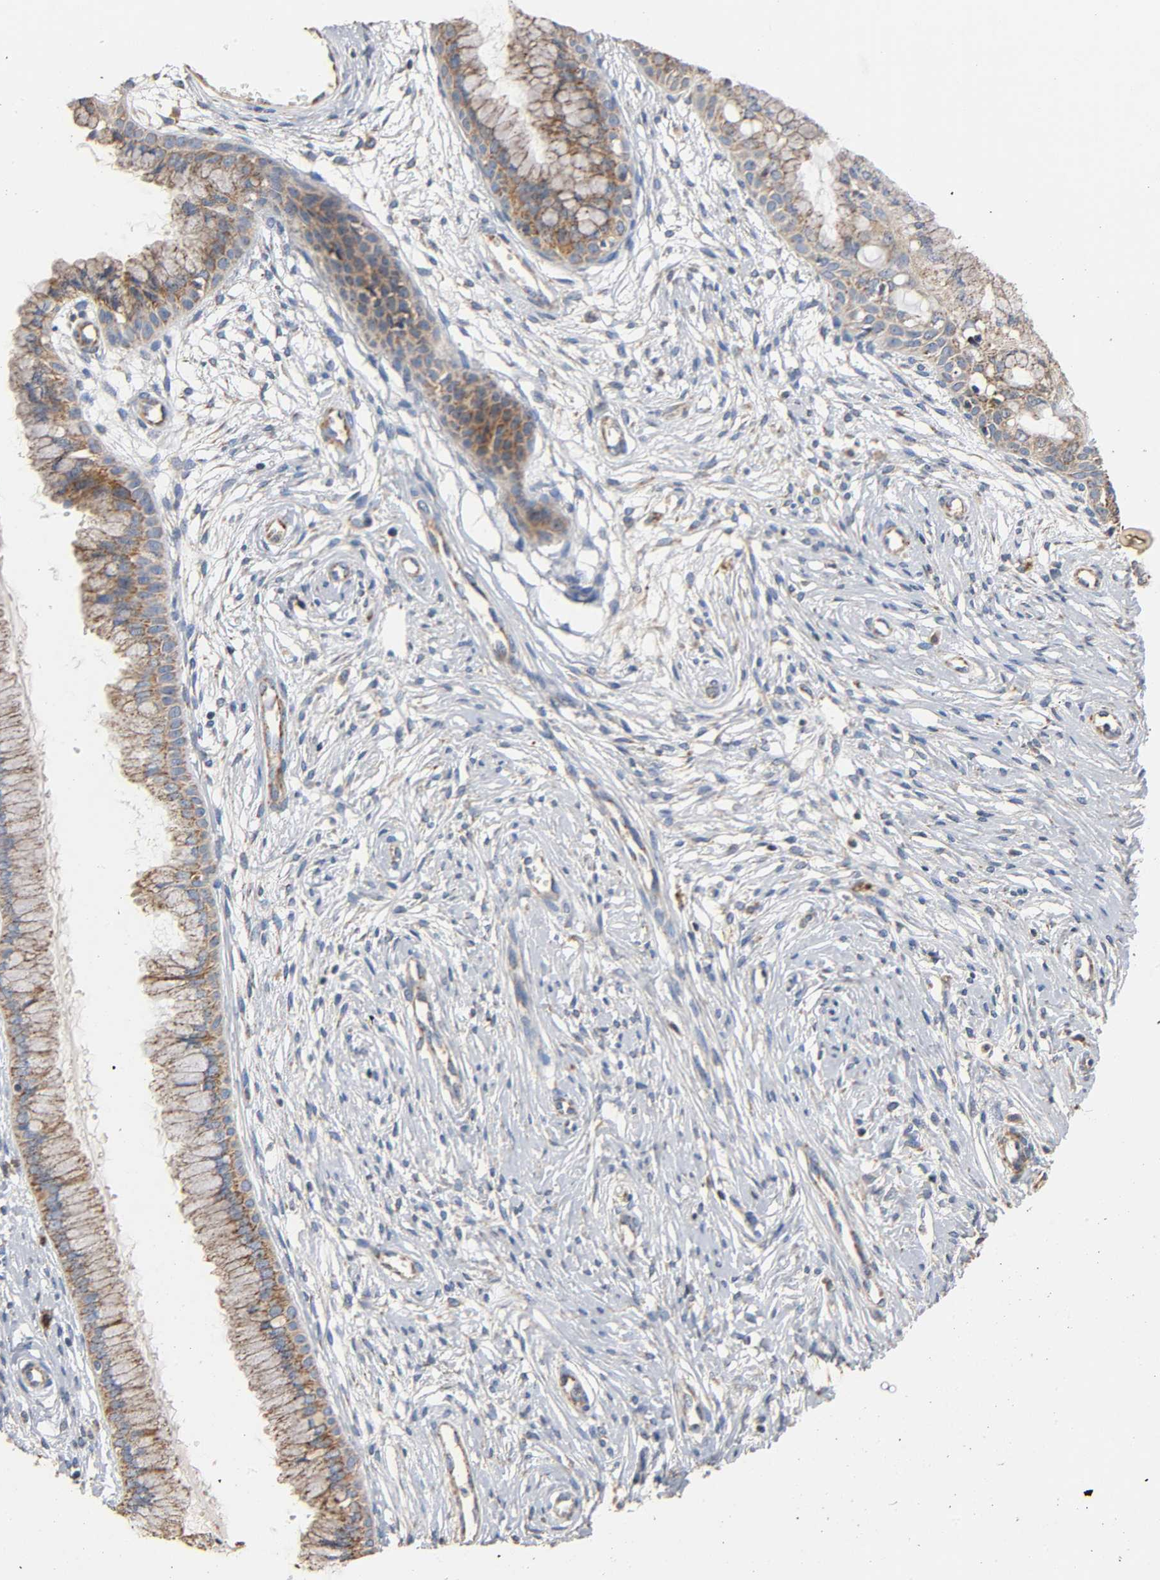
{"staining": {"intensity": "moderate", "quantity": ">75%", "location": "cytoplasmic/membranous"}, "tissue": "cervix", "cell_type": "Glandular cells", "image_type": "normal", "snomed": [{"axis": "morphology", "description": "Normal tissue, NOS"}, {"axis": "topography", "description": "Cervix"}], "caption": "An immunohistochemistry (IHC) histopathology image of benign tissue is shown. Protein staining in brown highlights moderate cytoplasmic/membranous positivity in cervix within glandular cells.", "gene": "NDUFS3", "patient": {"sex": "female", "age": 39}}